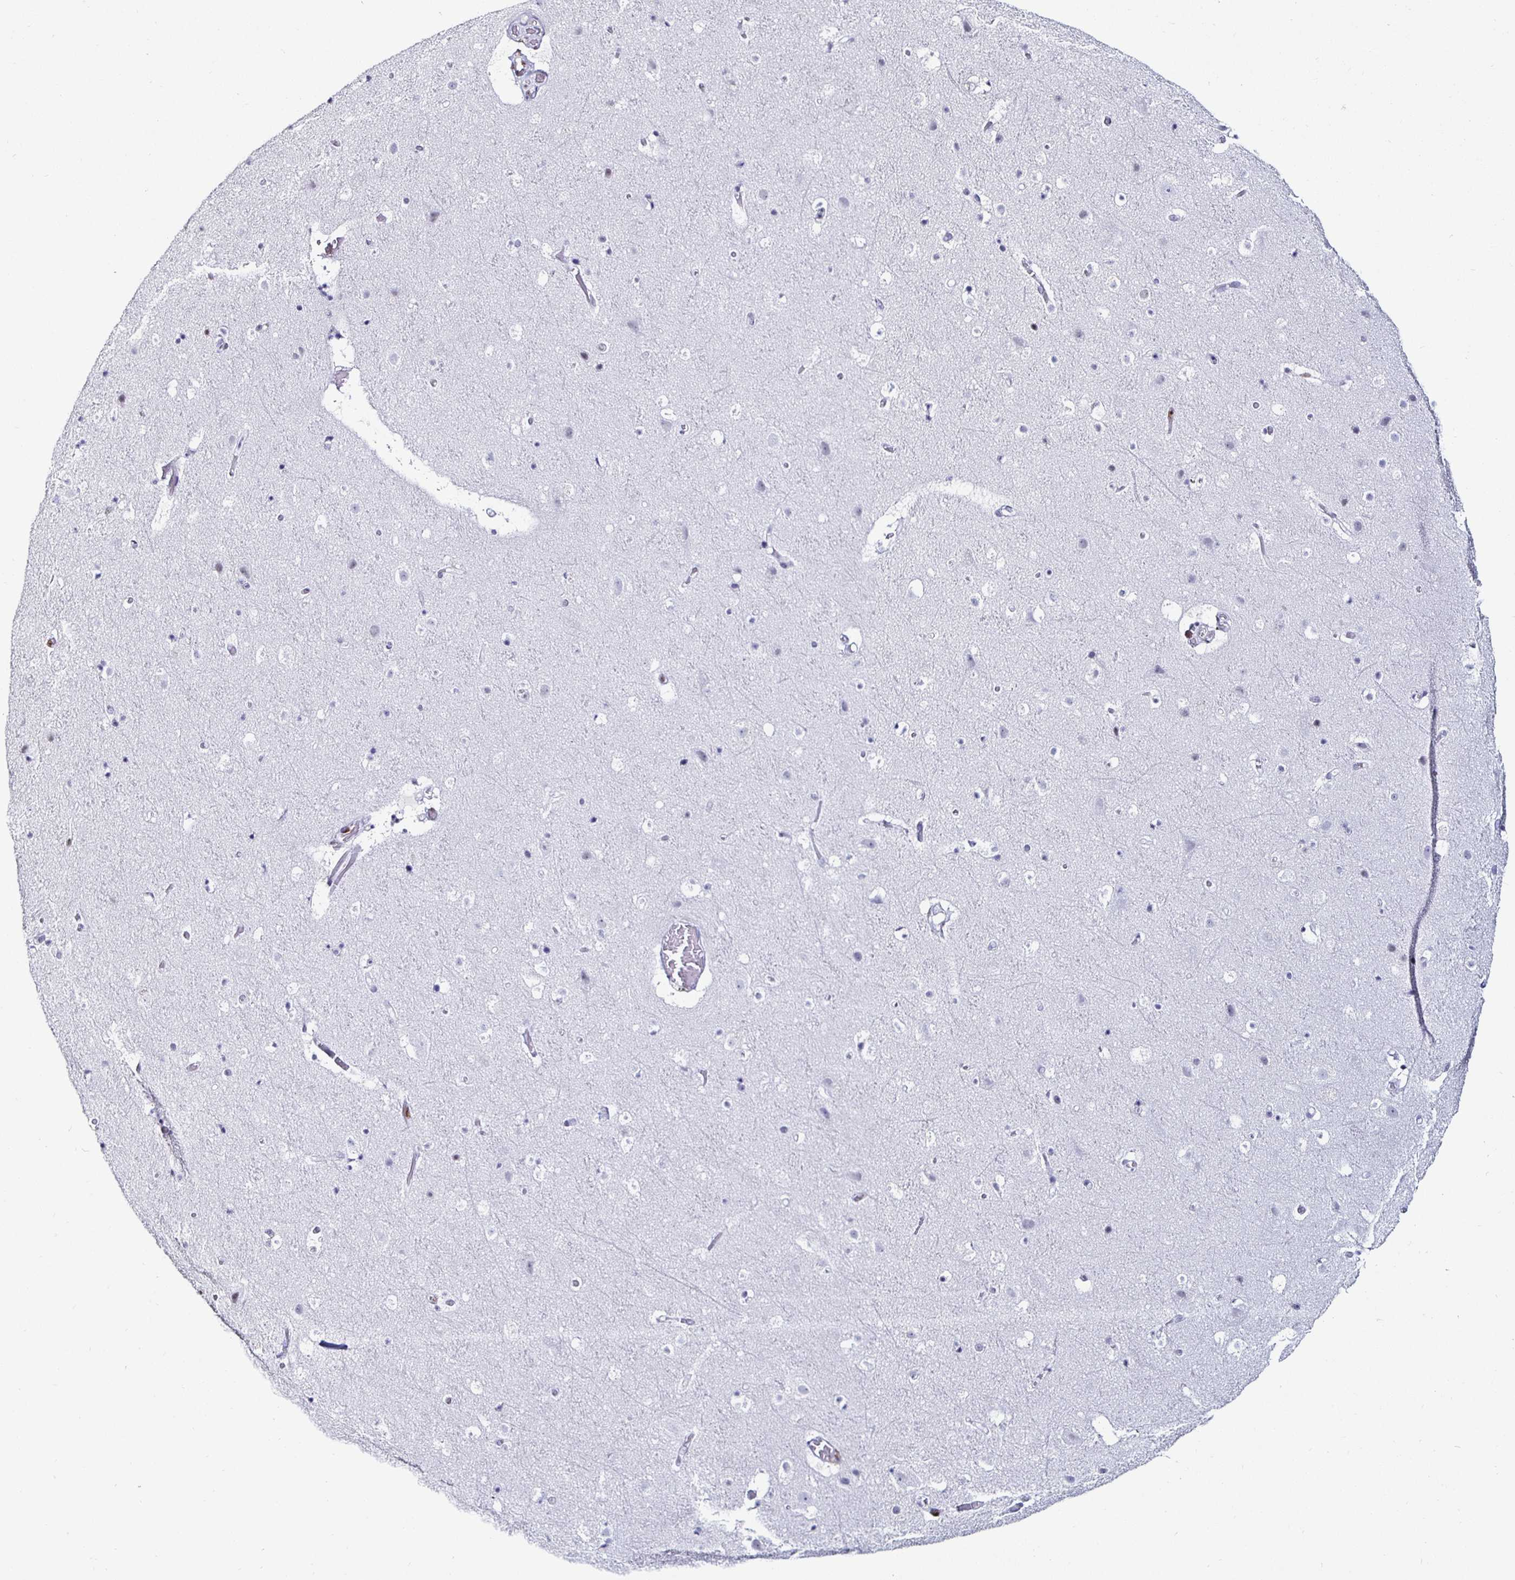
{"staining": {"intensity": "negative", "quantity": "none", "location": "none"}, "tissue": "cerebral cortex", "cell_type": "Endothelial cells", "image_type": "normal", "snomed": [{"axis": "morphology", "description": "Normal tissue, NOS"}, {"axis": "topography", "description": "Cerebral cortex"}], "caption": "Immunohistochemical staining of normal human cerebral cortex reveals no significant staining in endothelial cells.", "gene": "DDX39B", "patient": {"sex": "female", "age": 42}}